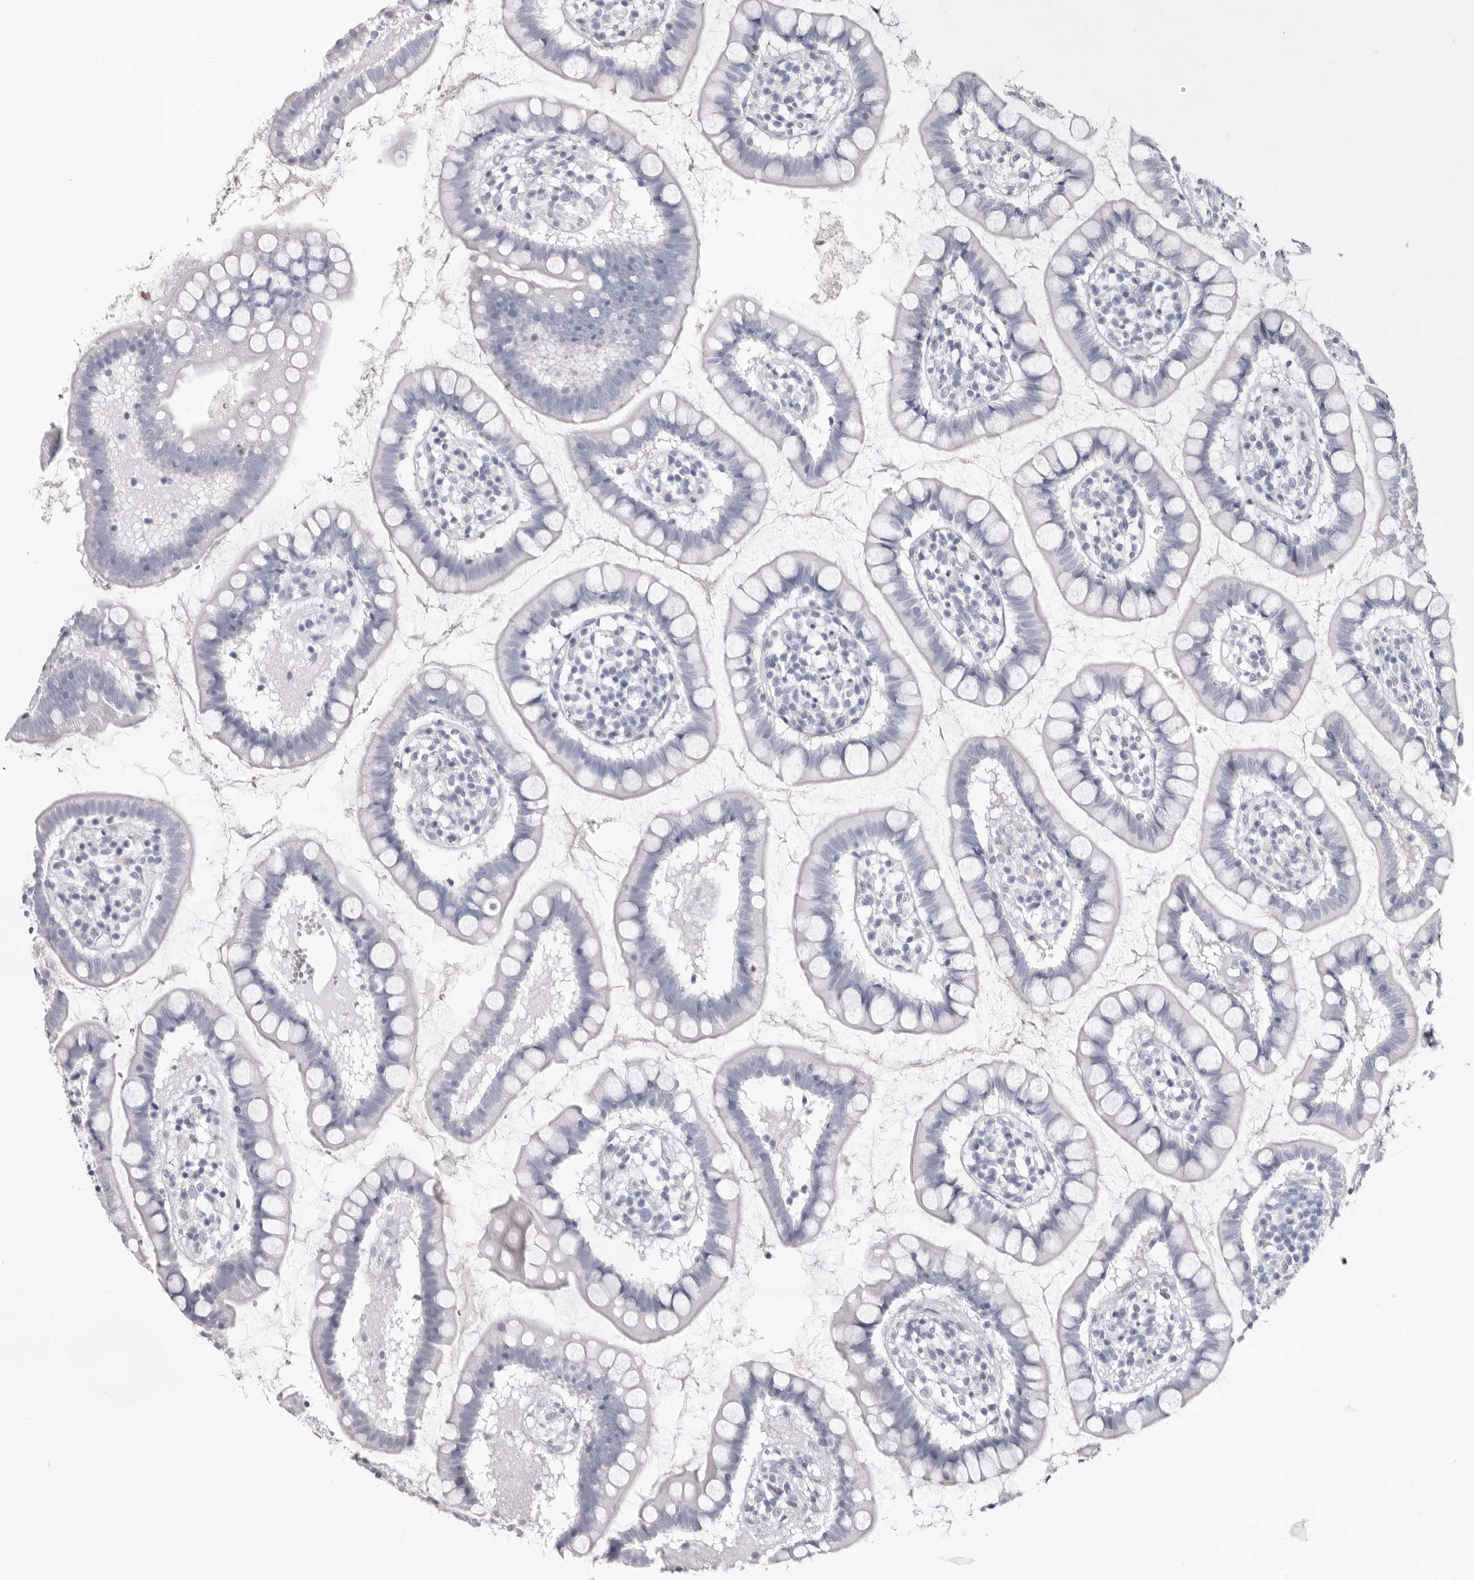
{"staining": {"intensity": "negative", "quantity": "none", "location": "none"}, "tissue": "small intestine", "cell_type": "Glandular cells", "image_type": "normal", "snomed": [{"axis": "morphology", "description": "Normal tissue, NOS"}, {"axis": "topography", "description": "Small intestine"}], "caption": "IHC micrograph of unremarkable small intestine stained for a protein (brown), which exhibits no staining in glandular cells.", "gene": "LPO", "patient": {"sex": "female", "age": 84}}